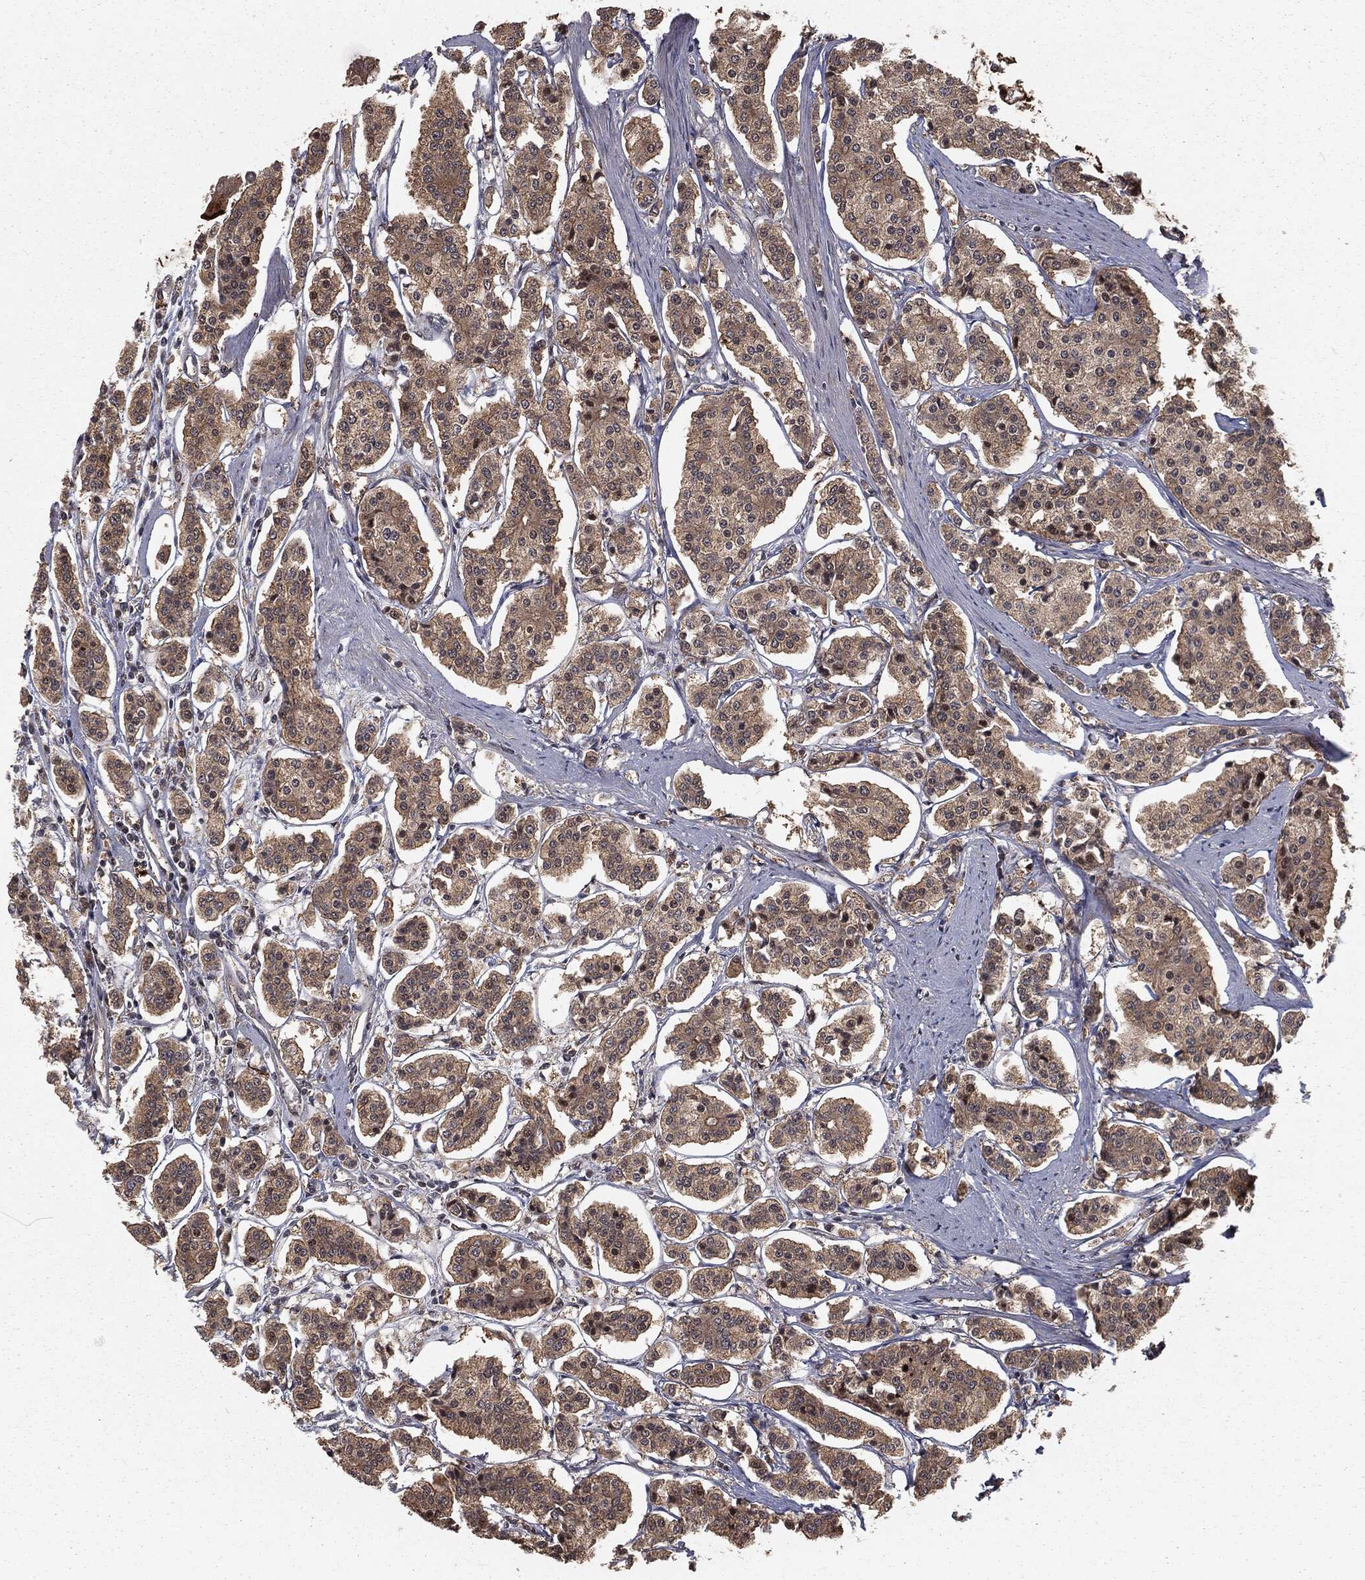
{"staining": {"intensity": "weak", "quantity": ">75%", "location": "cytoplasmic/membranous"}, "tissue": "carcinoid", "cell_type": "Tumor cells", "image_type": "cancer", "snomed": [{"axis": "morphology", "description": "Carcinoid, malignant, NOS"}, {"axis": "topography", "description": "Small intestine"}], "caption": "An IHC image of neoplastic tissue is shown. Protein staining in brown shows weak cytoplasmic/membranous positivity in carcinoid within tumor cells.", "gene": "FBXO7", "patient": {"sex": "female", "age": 65}}